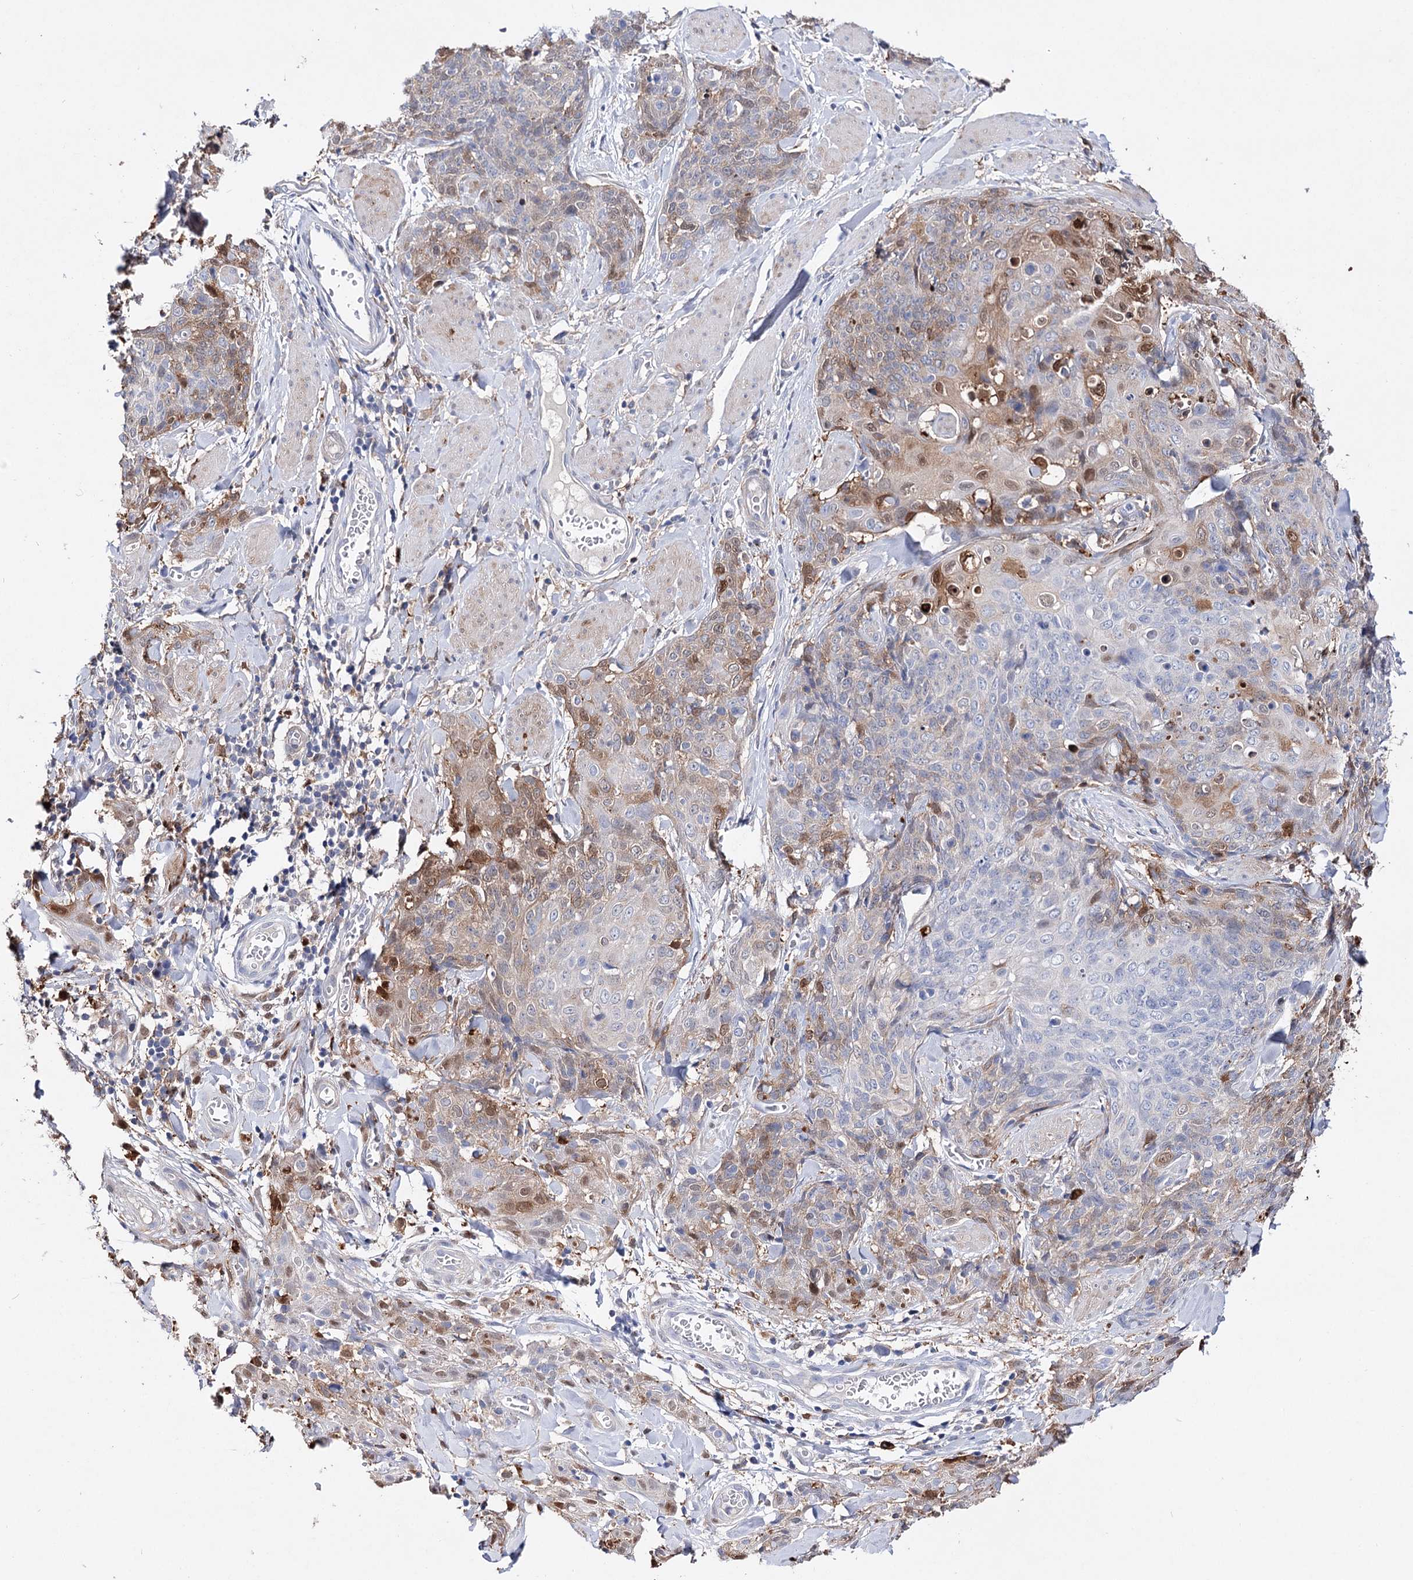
{"staining": {"intensity": "moderate", "quantity": "<25%", "location": "cytoplasmic/membranous,nuclear"}, "tissue": "skin cancer", "cell_type": "Tumor cells", "image_type": "cancer", "snomed": [{"axis": "morphology", "description": "Squamous cell carcinoma, NOS"}, {"axis": "topography", "description": "Skin"}, {"axis": "topography", "description": "Vulva"}], "caption": "About <25% of tumor cells in human squamous cell carcinoma (skin) display moderate cytoplasmic/membranous and nuclear protein expression as visualized by brown immunohistochemical staining.", "gene": "CFAP46", "patient": {"sex": "female", "age": 85}}